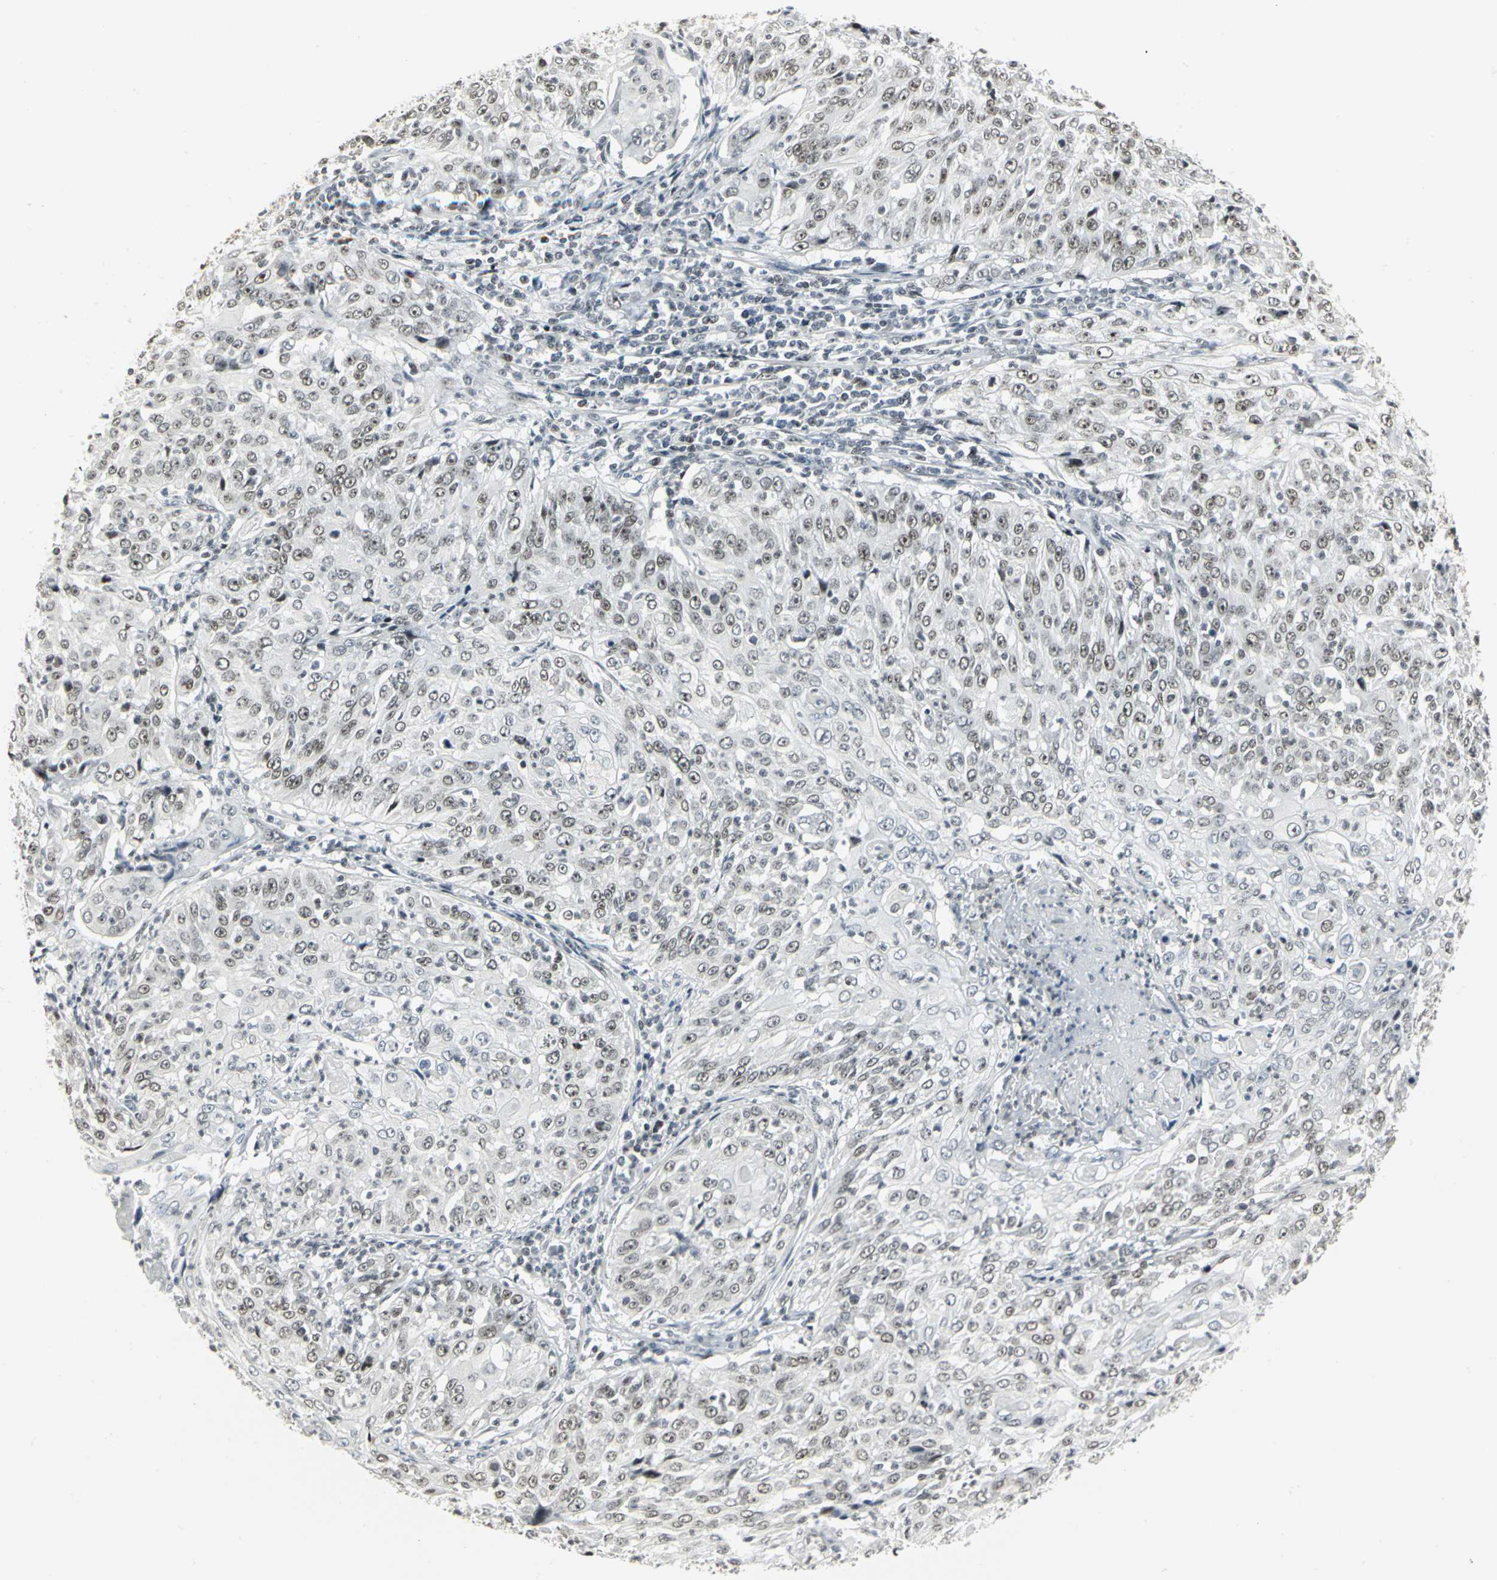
{"staining": {"intensity": "weak", "quantity": ">75%", "location": "nuclear"}, "tissue": "cervical cancer", "cell_type": "Tumor cells", "image_type": "cancer", "snomed": [{"axis": "morphology", "description": "Squamous cell carcinoma, NOS"}, {"axis": "topography", "description": "Cervix"}], "caption": "Weak nuclear expression for a protein is identified in about >75% of tumor cells of cervical cancer using immunohistochemistry (IHC).", "gene": "CBX3", "patient": {"sex": "female", "age": 39}}